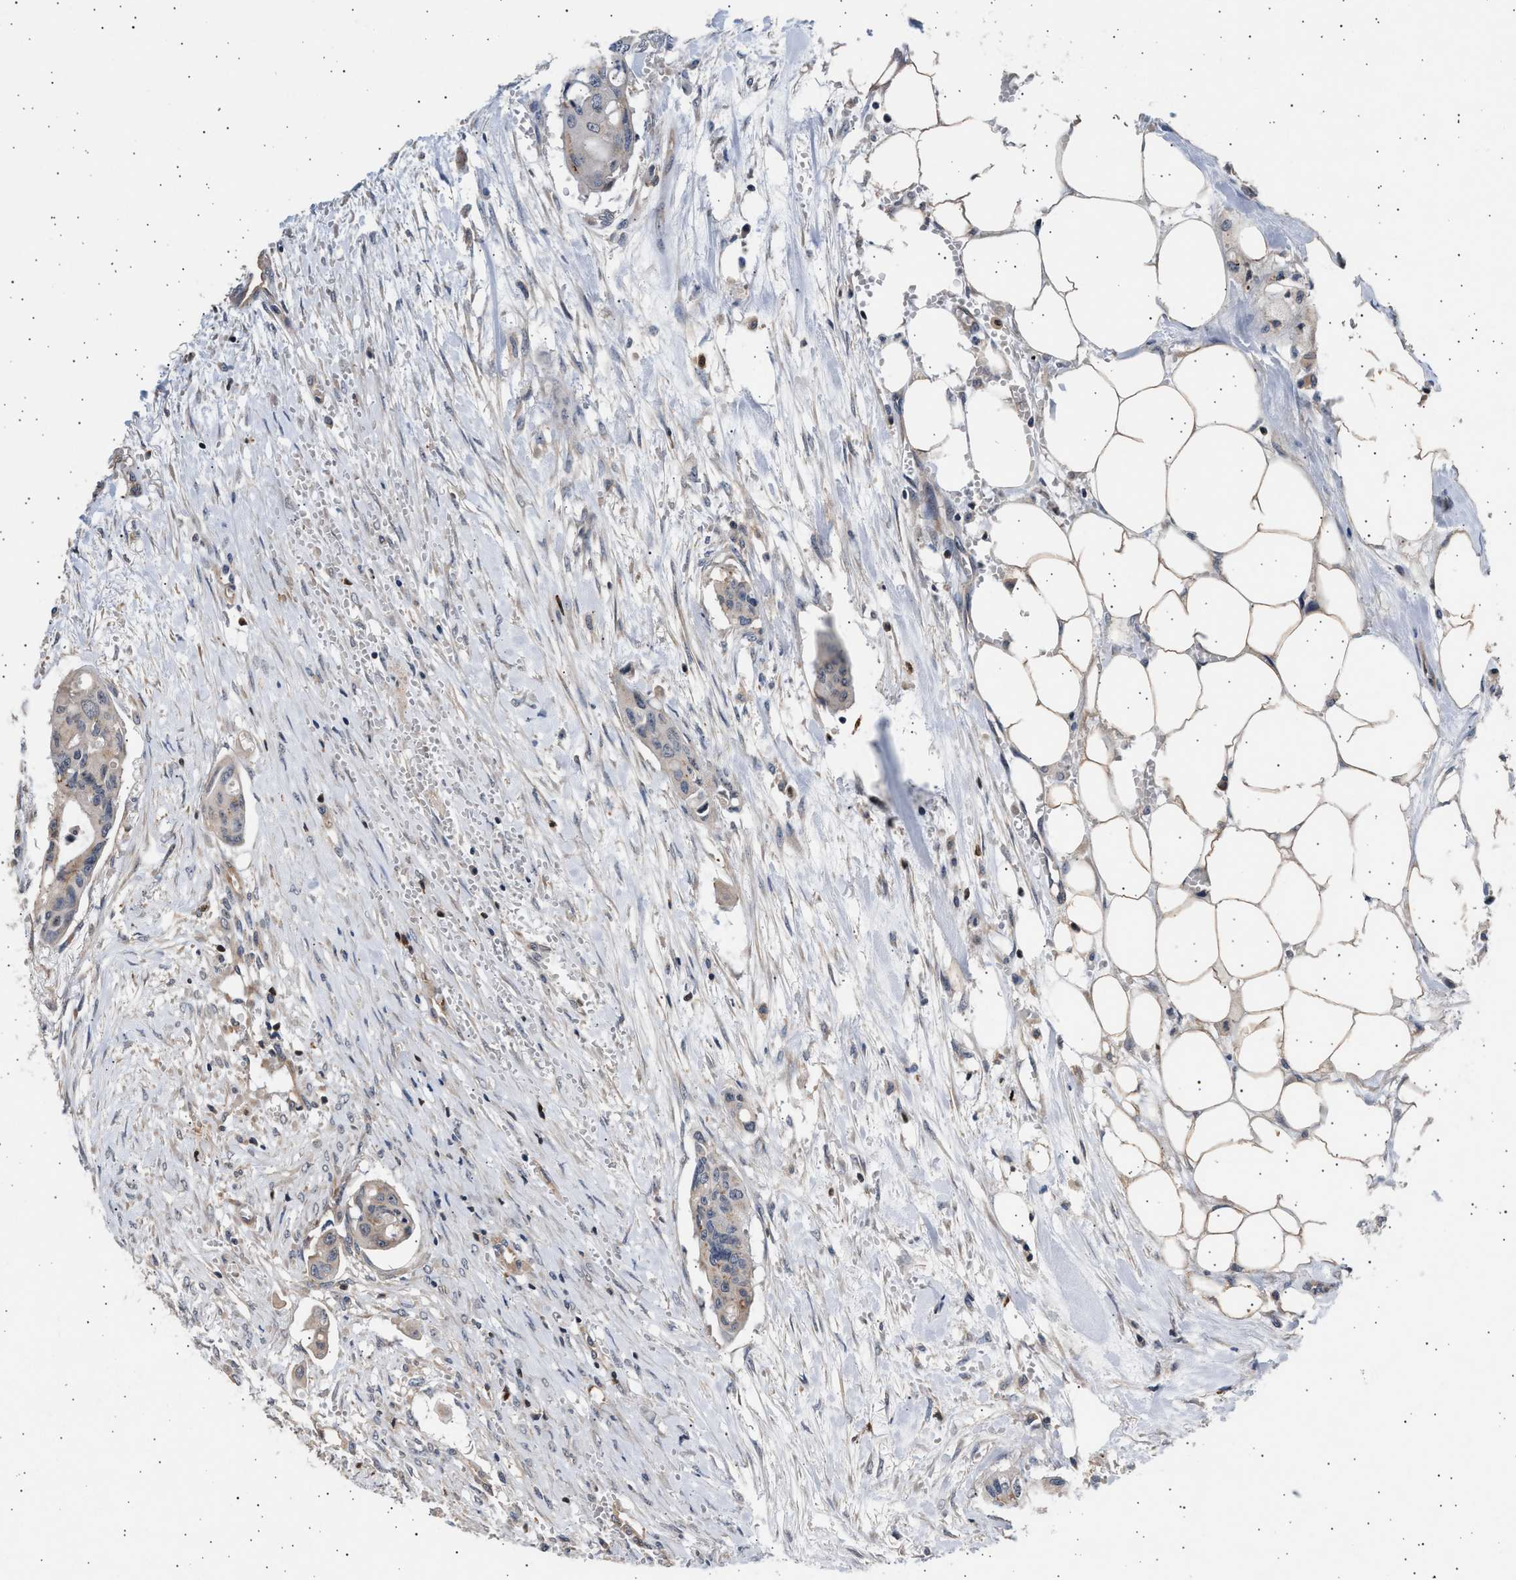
{"staining": {"intensity": "moderate", "quantity": "<25%", "location": "cytoplasmic/membranous"}, "tissue": "colorectal cancer", "cell_type": "Tumor cells", "image_type": "cancer", "snomed": [{"axis": "morphology", "description": "Adenocarcinoma, NOS"}, {"axis": "topography", "description": "Colon"}], "caption": "Adenocarcinoma (colorectal) was stained to show a protein in brown. There is low levels of moderate cytoplasmic/membranous positivity in about <25% of tumor cells.", "gene": "GRAP2", "patient": {"sex": "female", "age": 57}}